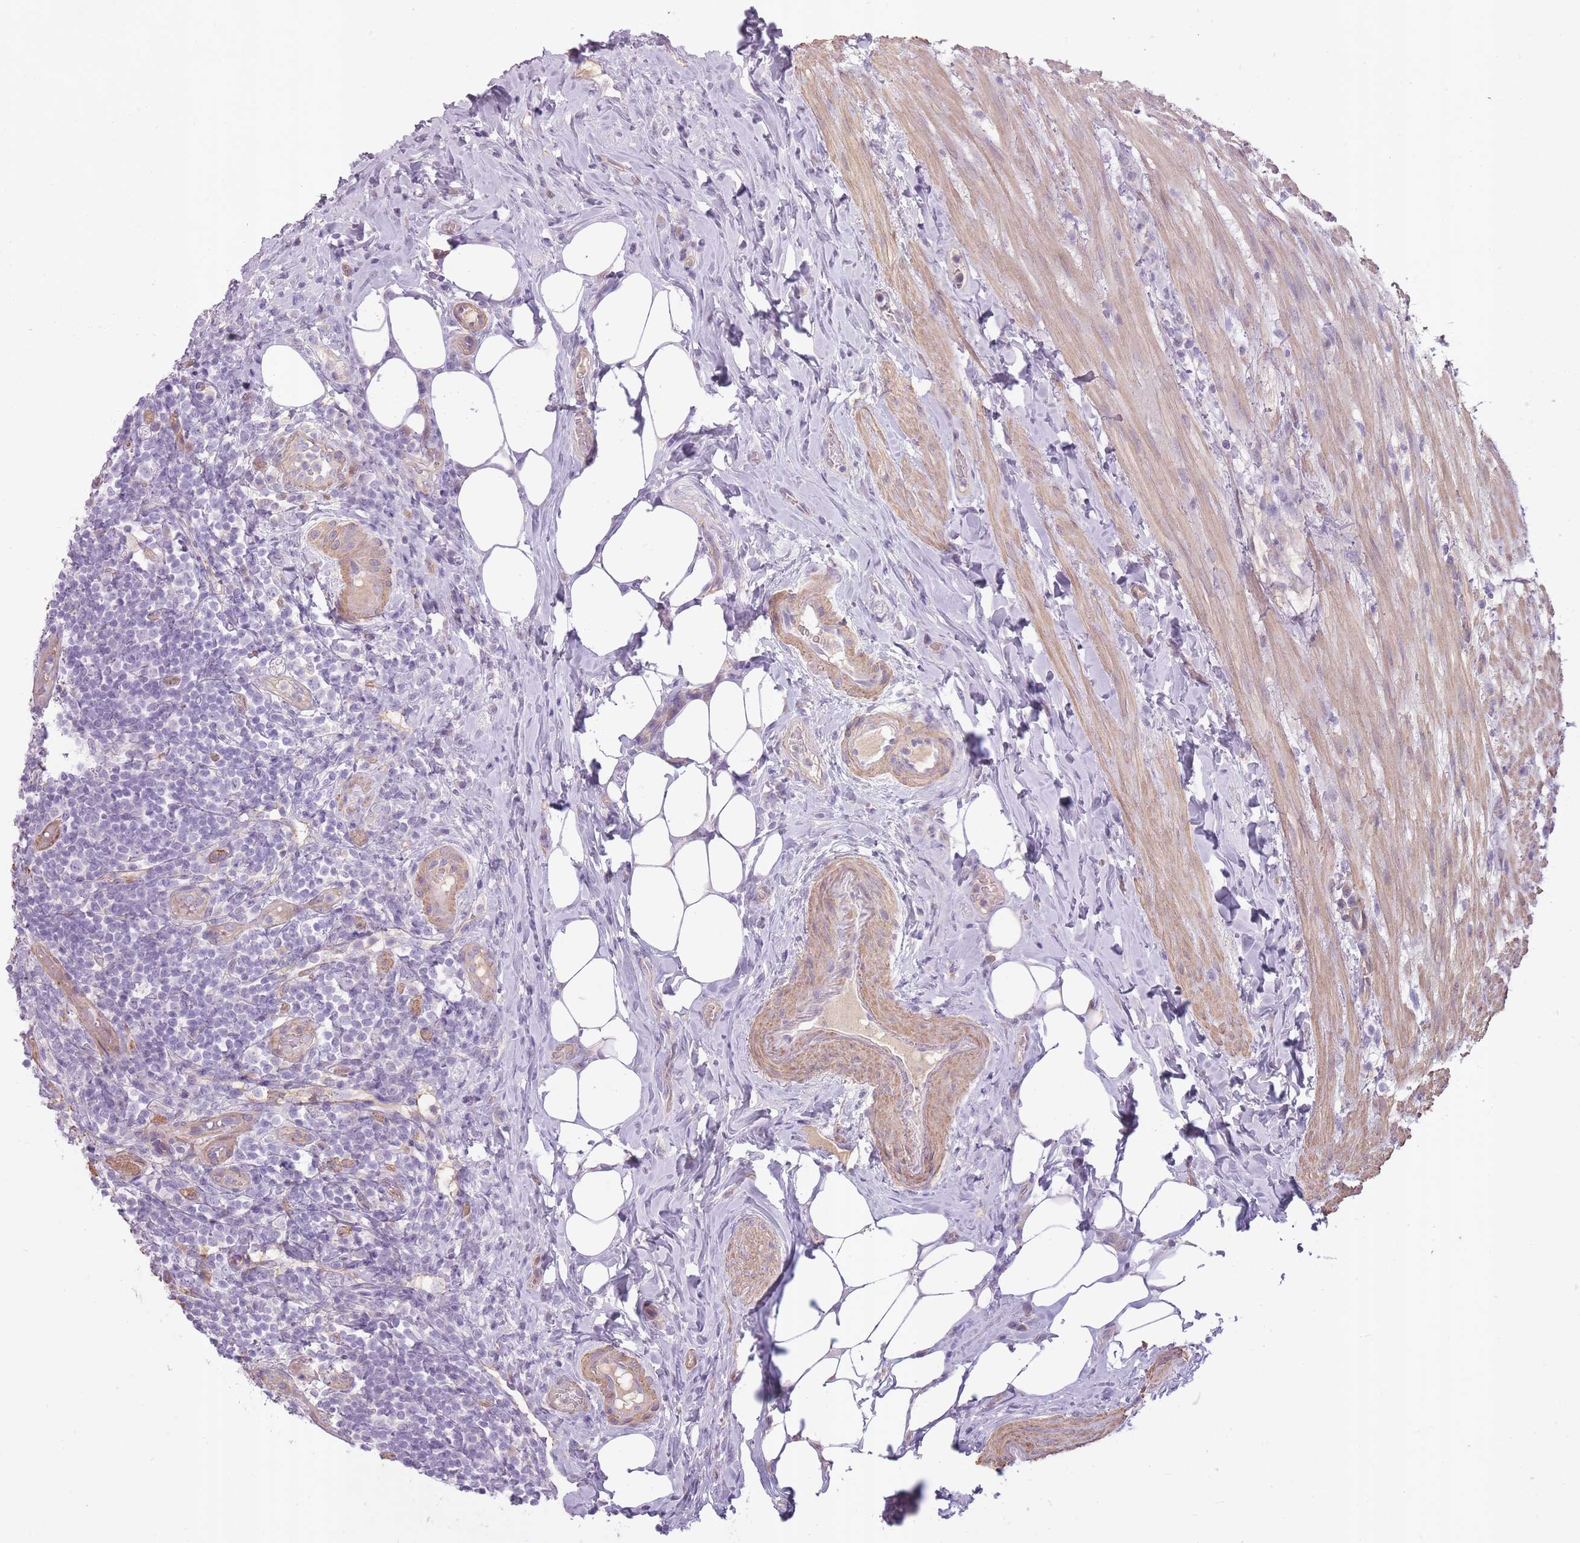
{"staining": {"intensity": "negative", "quantity": "none", "location": "none"}, "tissue": "appendix", "cell_type": "Glandular cells", "image_type": "normal", "snomed": [{"axis": "morphology", "description": "Normal tissue, NOS"}, {"axis": "topography", "description": "Appendix"}], "caption": "High magnification brightfield microscopy of normal appendix stained with DAB (3,3'-diaminobenzidine) (brown) and counterstained with hematoxylin (blue): glandular cells show no significant staining.", "gene": "SLC8A2", "patient": {"sex": "female", "age": 43}}